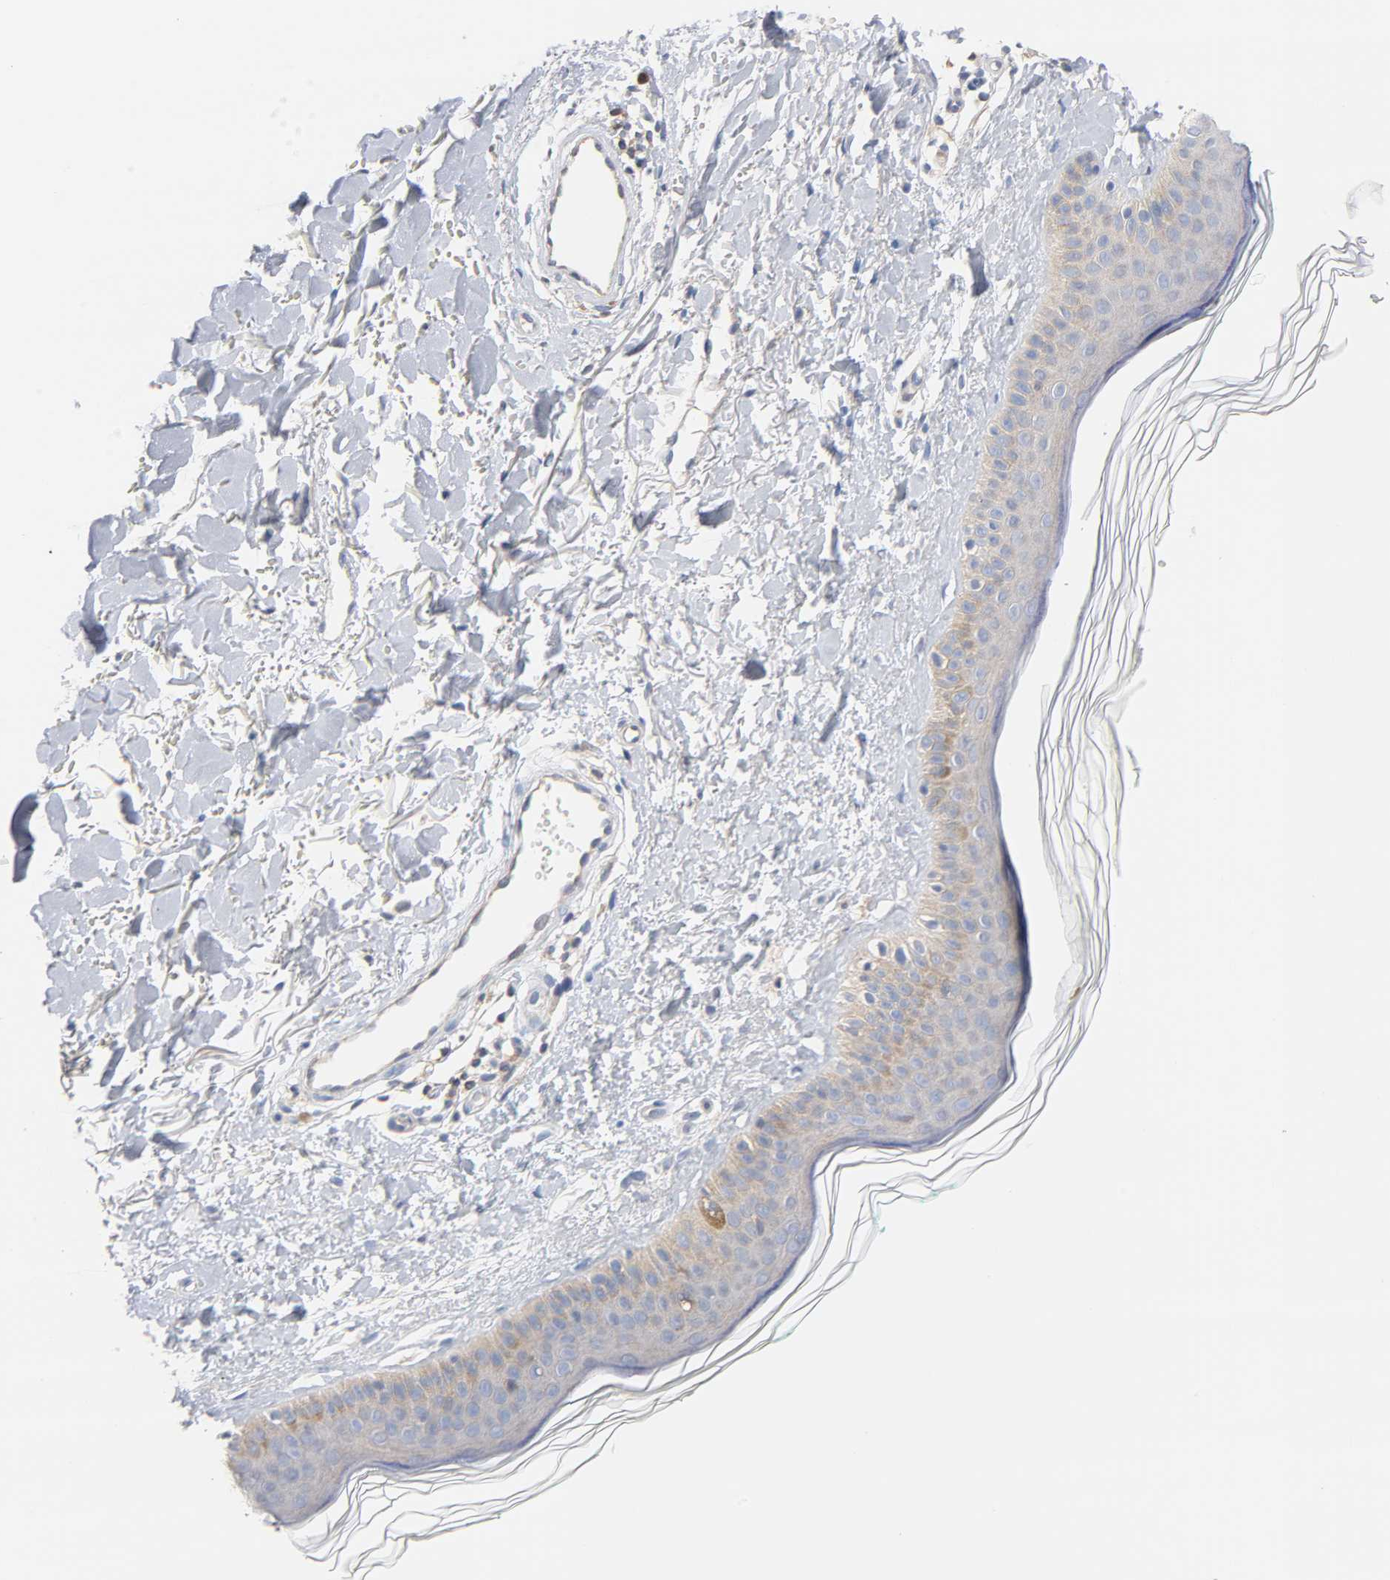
{"staining": {"intensity": "negative", "quantity": "none", "location": "none"}, "tissue": "skin", "cell_type": "Fibroblasts", "image_type": "normal", "snomed": [{"axis": "morphology", "description": "Normal tissue, NOS"}, {"axis": "topography", "description": "Skin"}], "caption": "An immunohistochemistry micrograph of normal skin is shown. There is no staining in fibroblasts of skin. Brightfield microscopy of IHC stained with DAB (brown) and hematoxylin (blue), captured at high magnification.", "gene": "MALT1", "patient": {"sex": "male", "age": 71}}